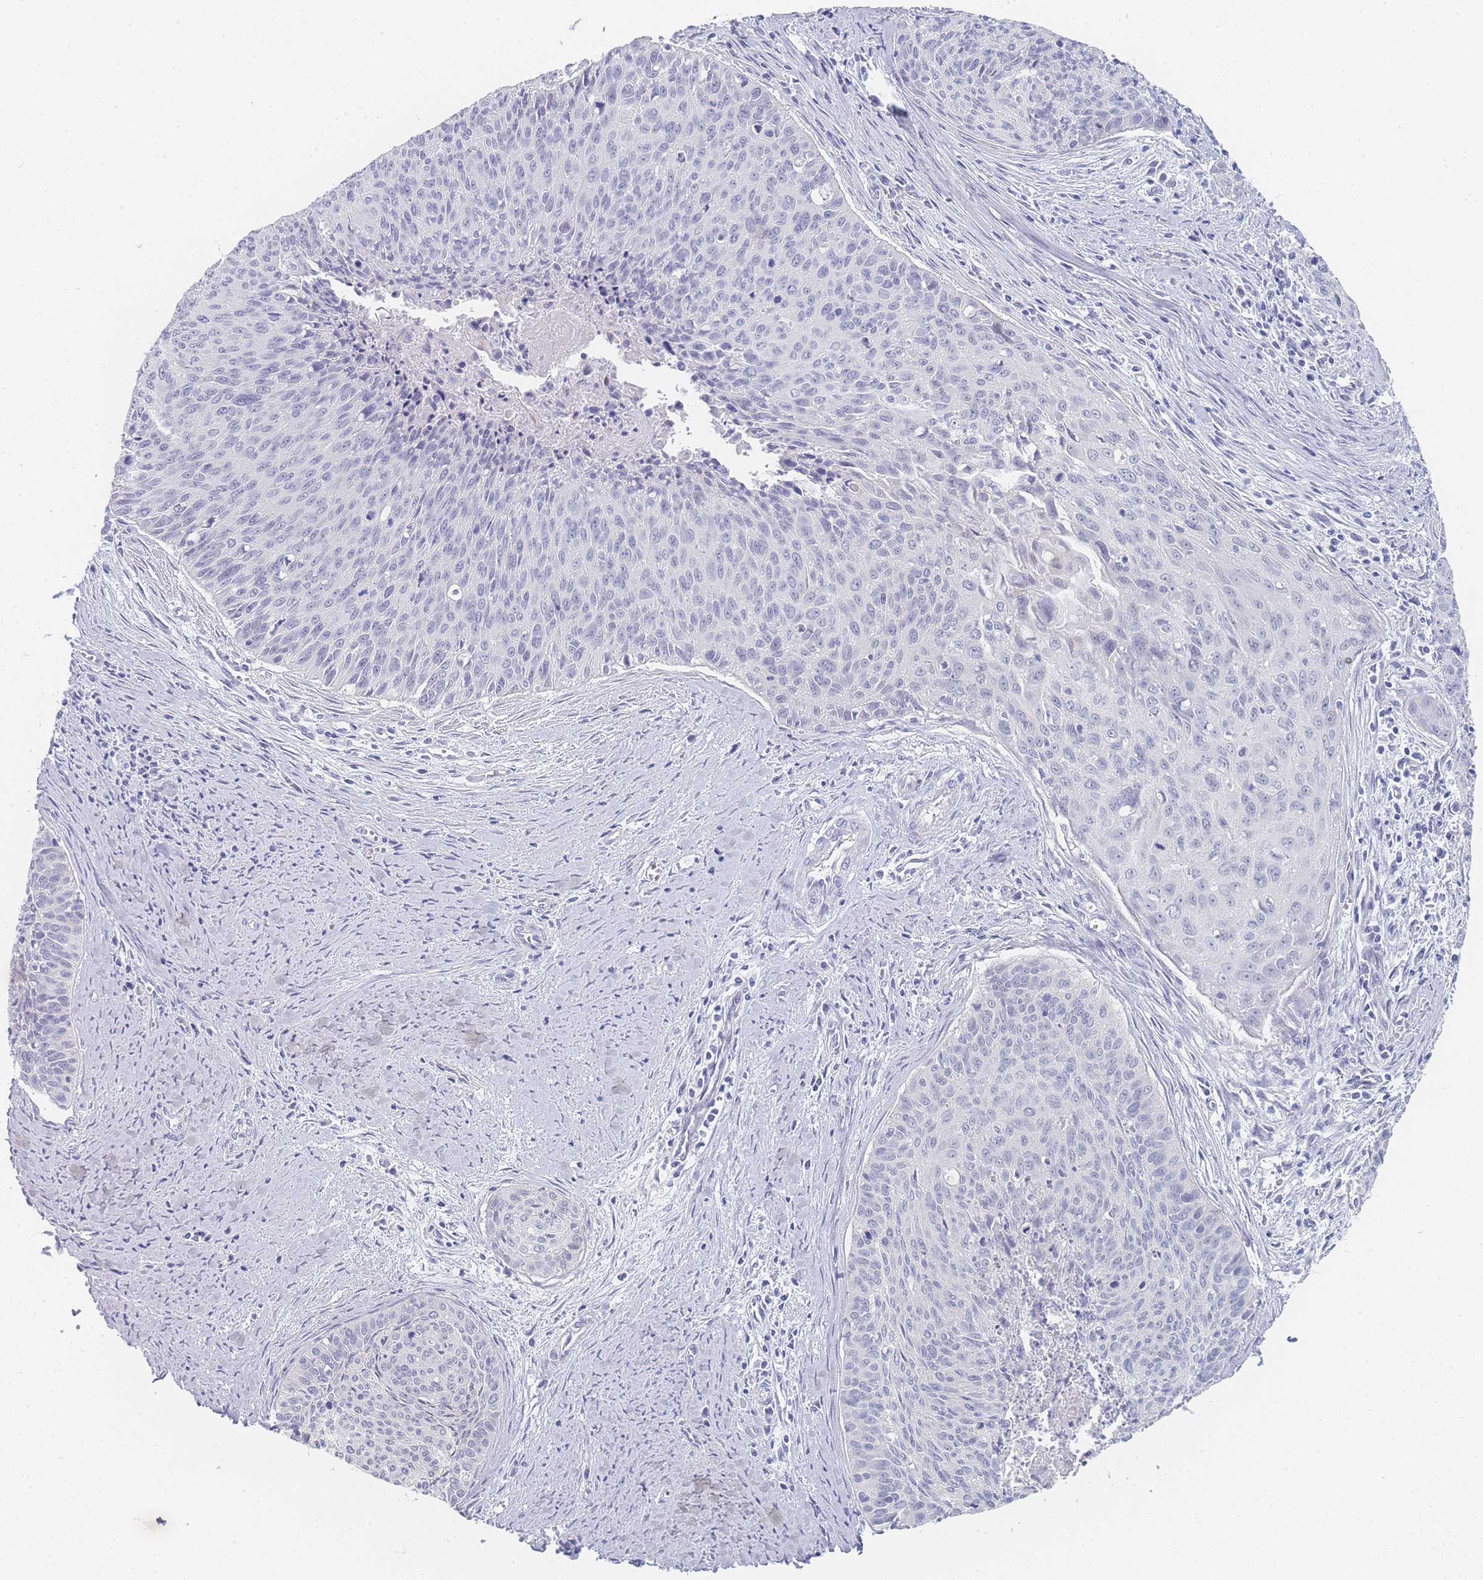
{"staining": {"intensity": "negative", "quantity": "none", "location": "none"}, "tissue": "cervical cancer", "cell_type": "Tumor cells", "image_type": "cancer", "snomed": [{"axis": "morphology", "description": "Squamous cell carcinoma, NOS"}, {"axis": "topography", "description": "Cervix"}], "caption": "IHC micrograph of human cervical cancer stained for a protein (brown), which exhibits no expression in tumor cells. (Stains: DAB (3,3'-diaminobenzidine) immunohistochemistry (IHC) with hematoxylin counter stain, Microscopy: brightfield microscopy at high magnification).", "gene": "IMPG1", "patient": {"sex": "female", "age": 55}}